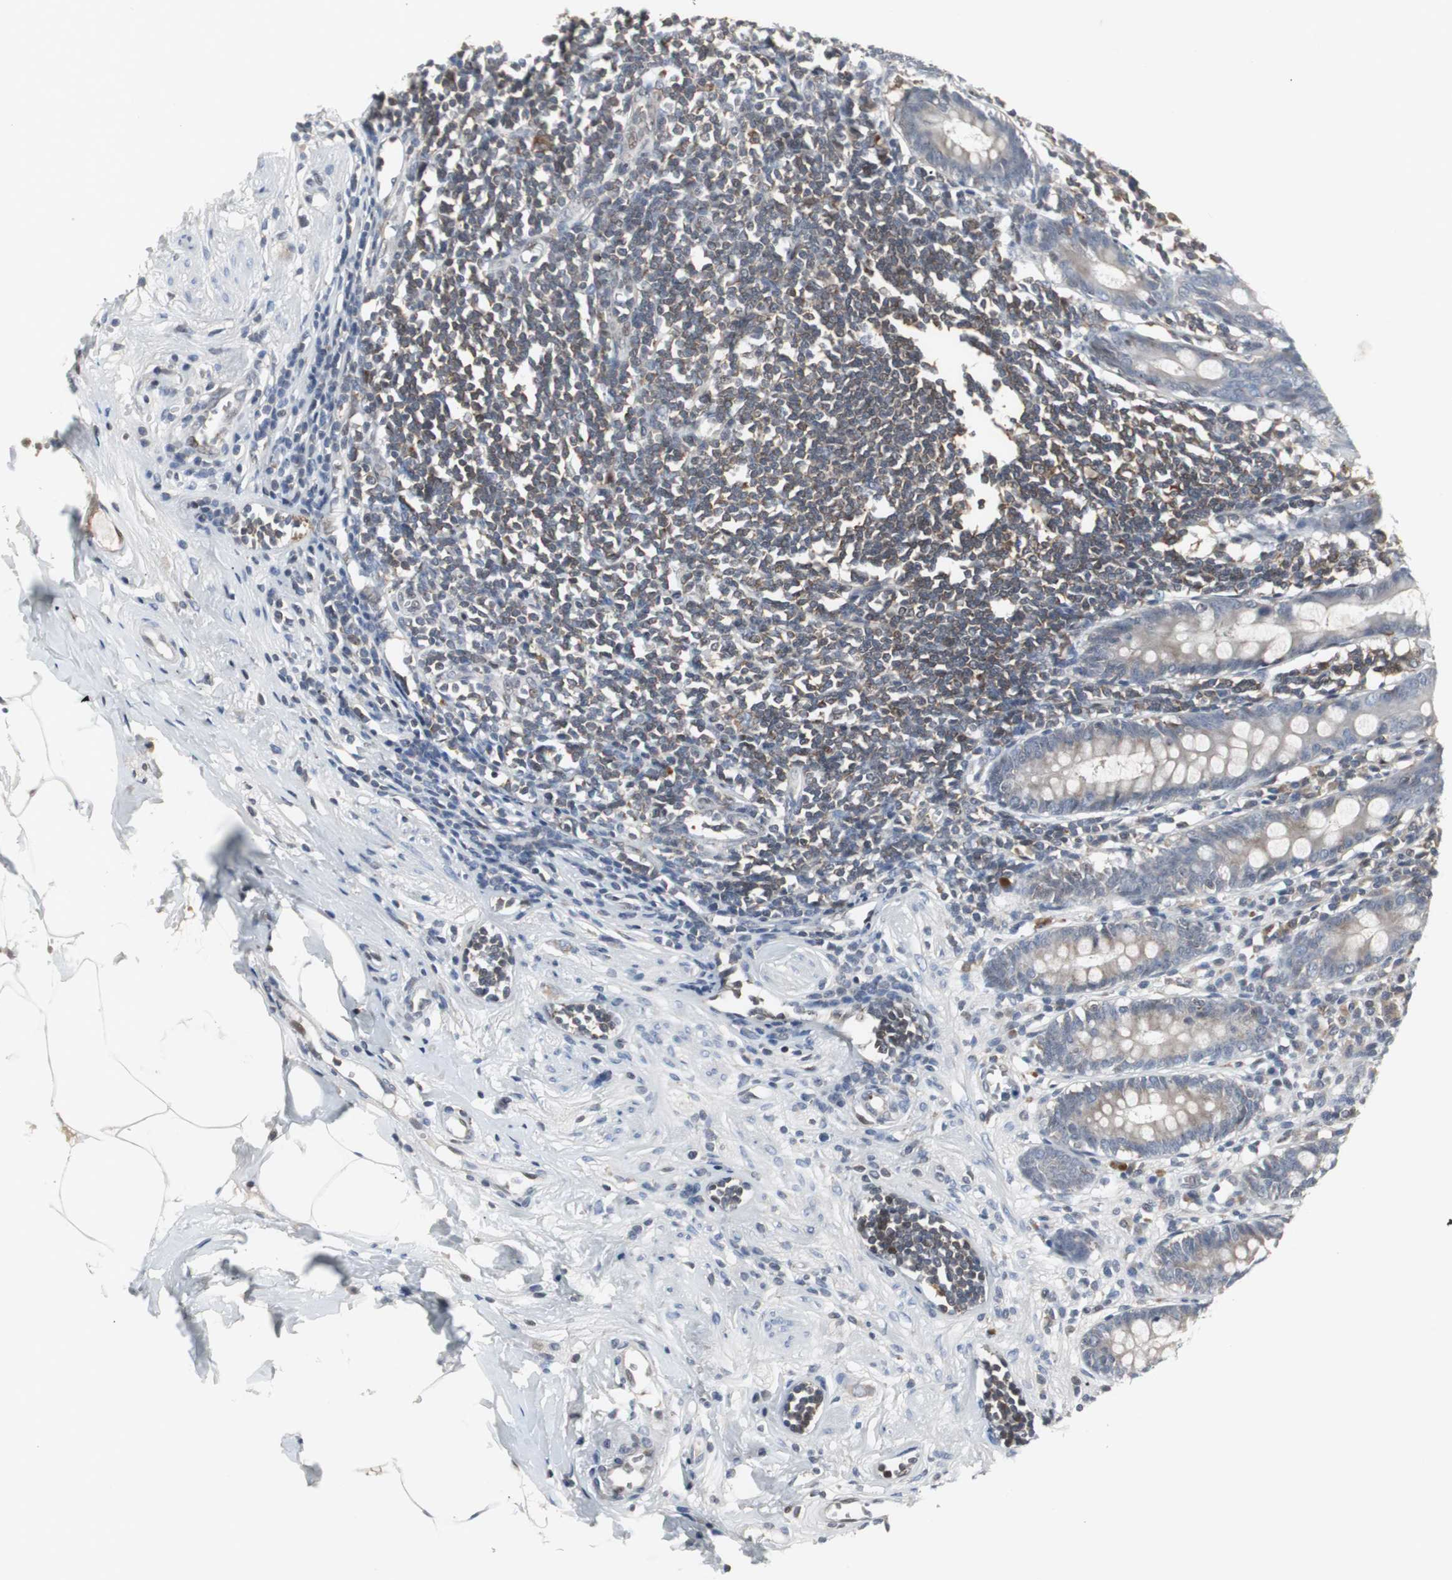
{"staining": {"intensity": "negative", "quantity": "none", "location": "none"}, "tissue": "appendix", "cell_type": "Glandular cells", "image_type": "normal", "snomed": [{"axis": "morphology", "description": "Normal tissue, NOS"}, {"axis": "topography", "description": "Appendix"}], "caption": "DAB (3,3'-diaminobenzidine) immunohistochemical staining of unremarkable human appendix reveals no significant positivity in glandular cells.", "gene": "GRK2", "patient": {"sex": "female", "age": 50}}